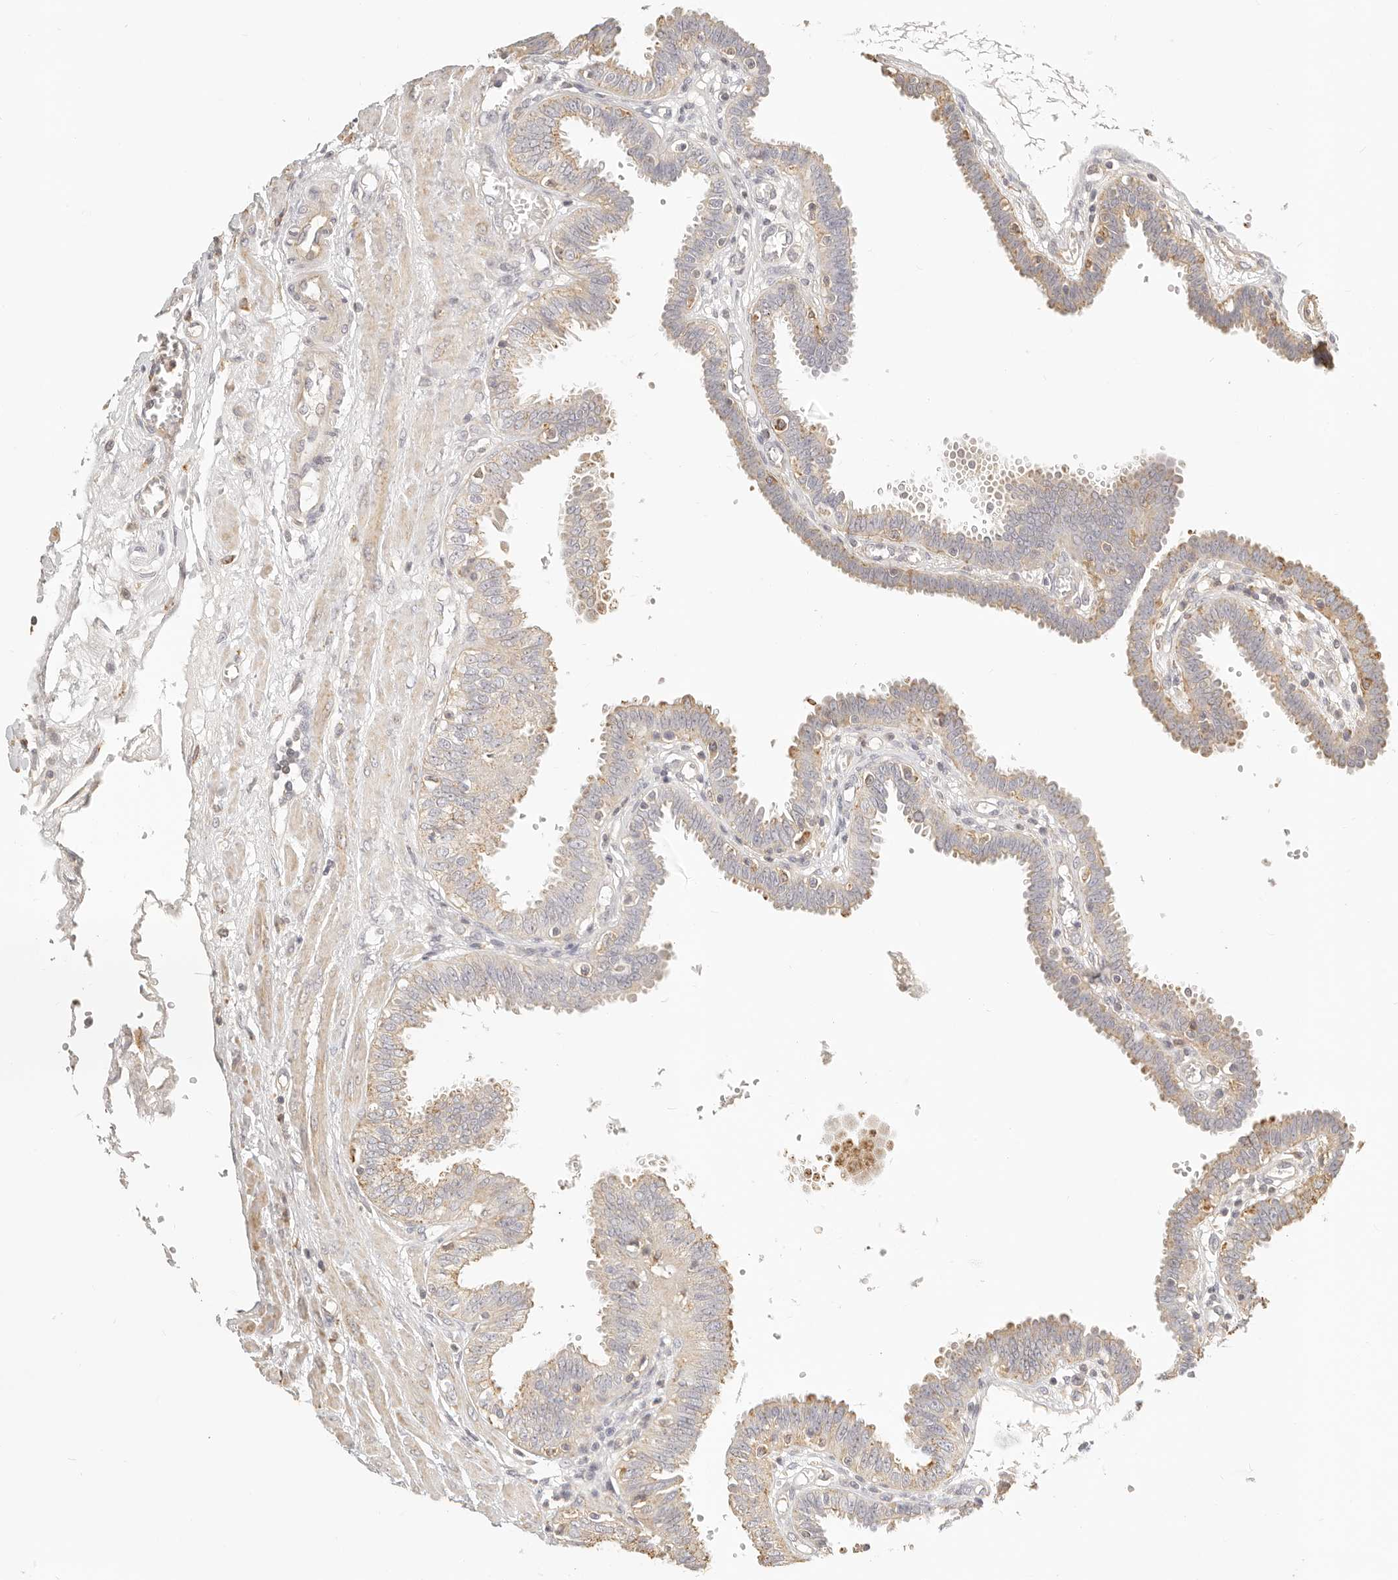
{"staining": {"intensity": "weak", "quantity": "25%-75%", "location": "cytoplasmic/membranous"}, "tissue": "fallopian tube", "cell_type": "Glandular cells", "image_type": "normal", "snomed": [{"axis": "morphology", "description": "Normal tissue, NOS"}, {"axis": "topography", "description": "Fallopian tube"}], "caption": "Protein staining exhibits weak cytoplasmic/membranous staining in approximately 25%-75% of glandular cells in normal fallopian tube. (DAB = brown stain, brightfield microscopy at high magnification).", "gene": "CNMD", "patient": {"sex": "female", "age": 32}}